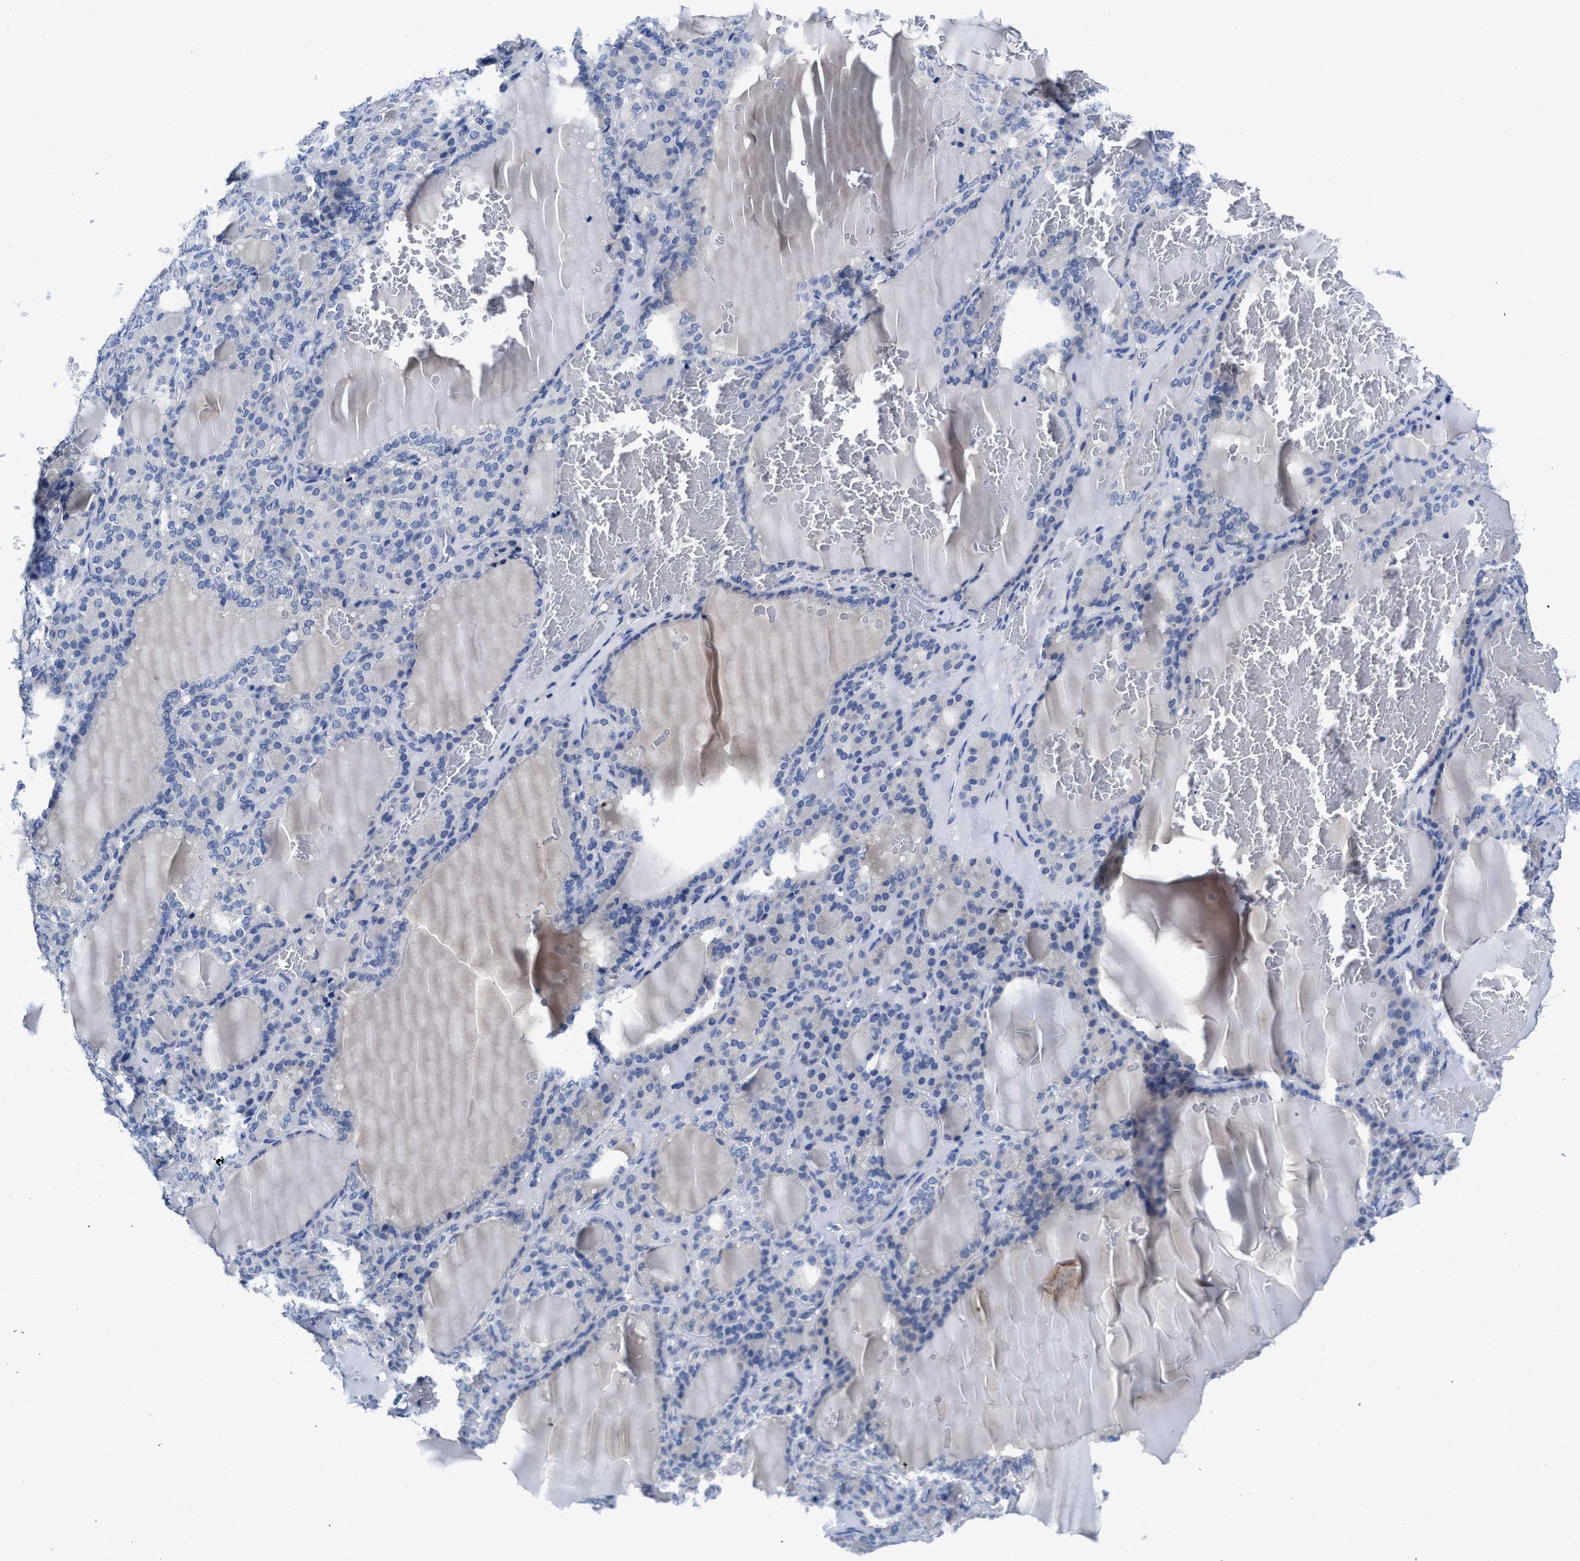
{"staining": {"intensity": "negative", "quantity": "none", "location": "none"}, "tissue": "thyroid gland", "cell_type": "Glandular cells", "image_type": "normal", "snomed": [{"axis": "morphology", "description": "Normal tissue, NOS"}, {"axis": "topography", "description": "Thyroid gland"}], "caption": "IHC image of benign thyroid gland stained for a protein (brown), which shows no expression in glandular cells.", "gene": "PYY", "patient": {"sex": "female", "age": 28}}